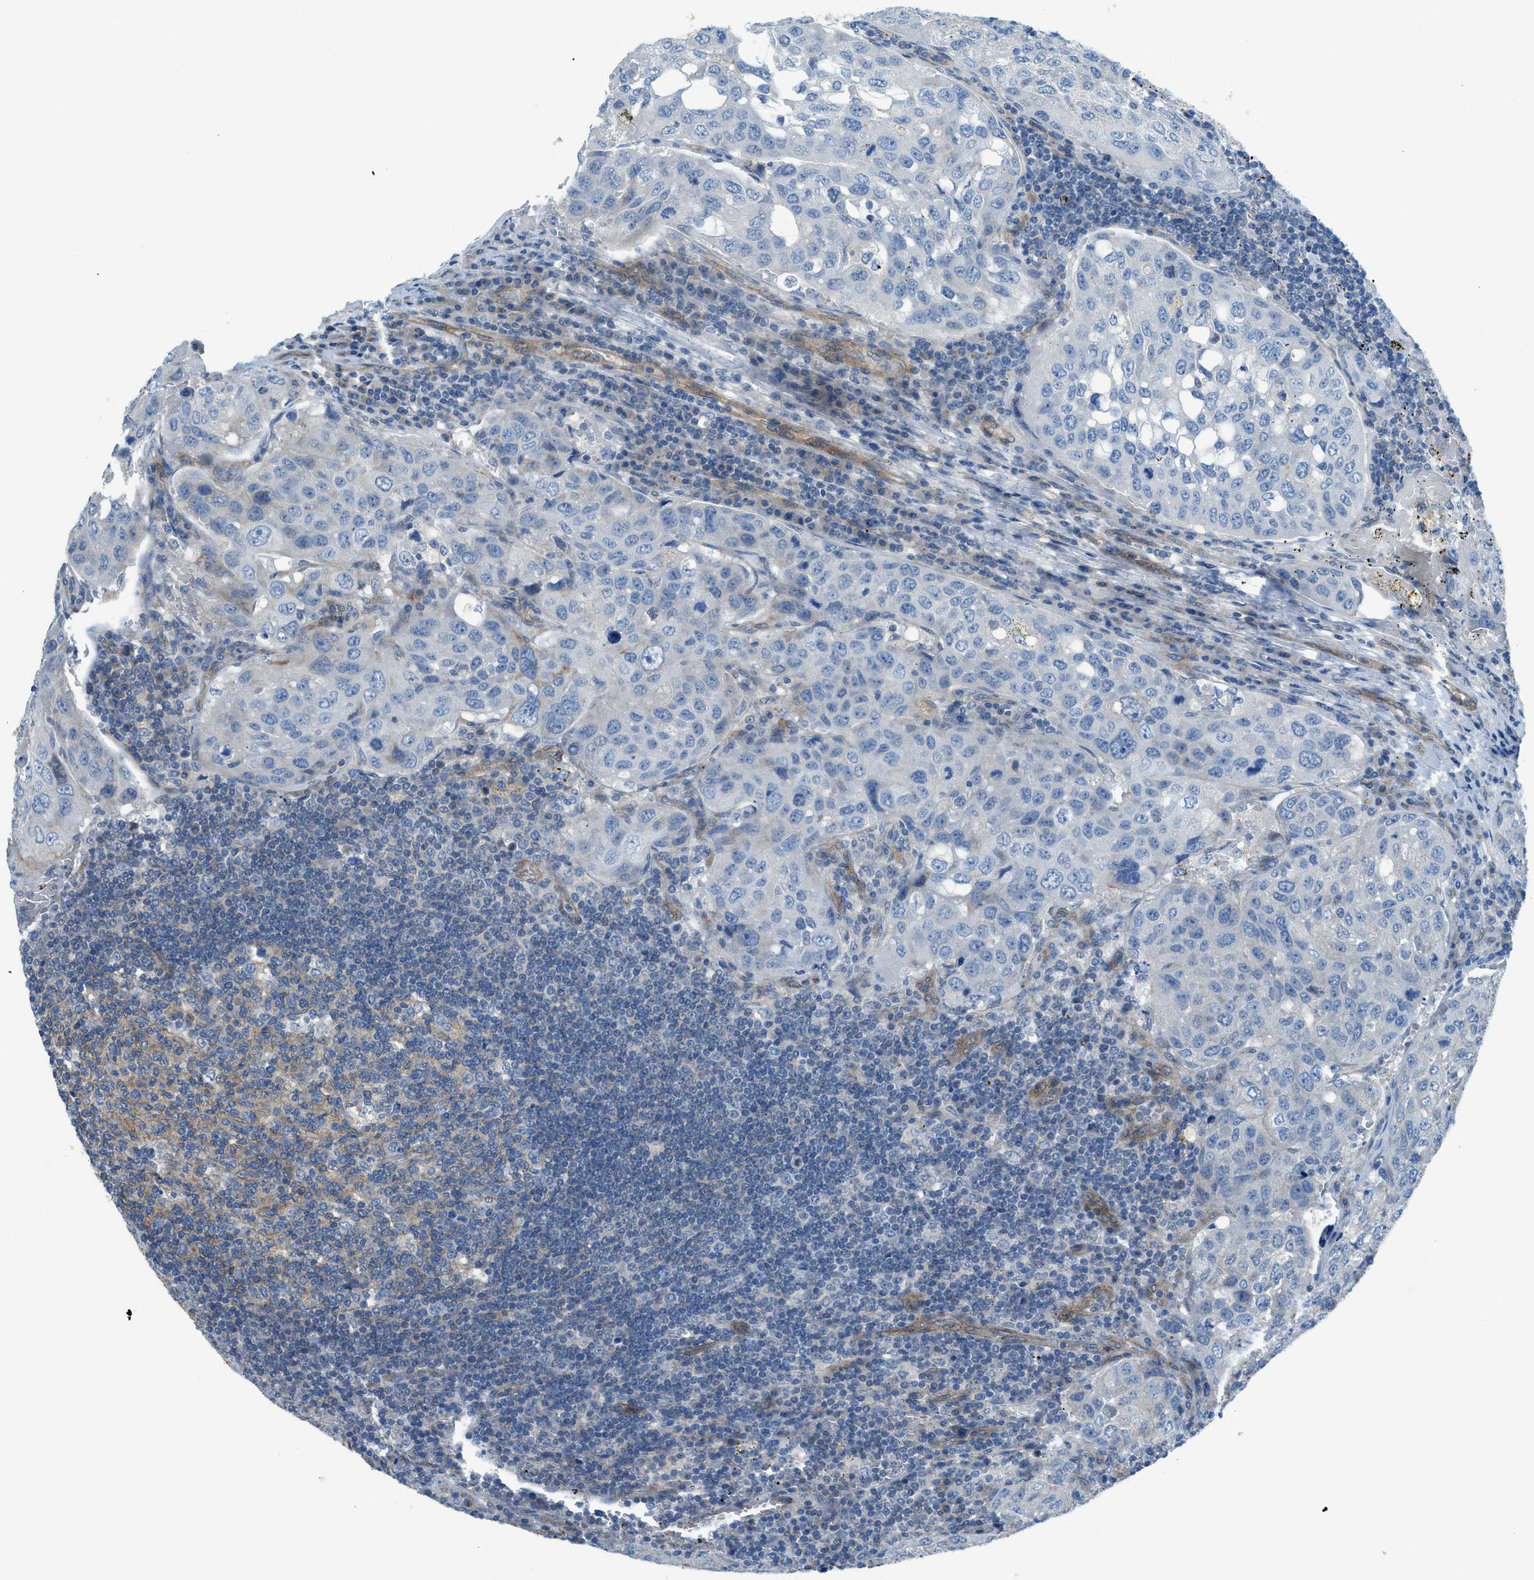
{"staining": {"intensity": "negative", "quantity": "none", "location": "none"}, "tissue": "urothelial cancer", "cell_type": "Tumor cells", "image_type": "cancer", "snomed": [{"axis": "morphology", "description": "Urothelial carcinoma, High grade"}, {"axis": "topography", "description": "Lymph node"}, {"axis": "topography", "description": "Urinary bladder"}], "caption": "Tumor cells are negative for protein expression in human high-grade urothelial carcinoma.", "gene": "PRKN", "patient": {"sex": "male", "age": 51}}